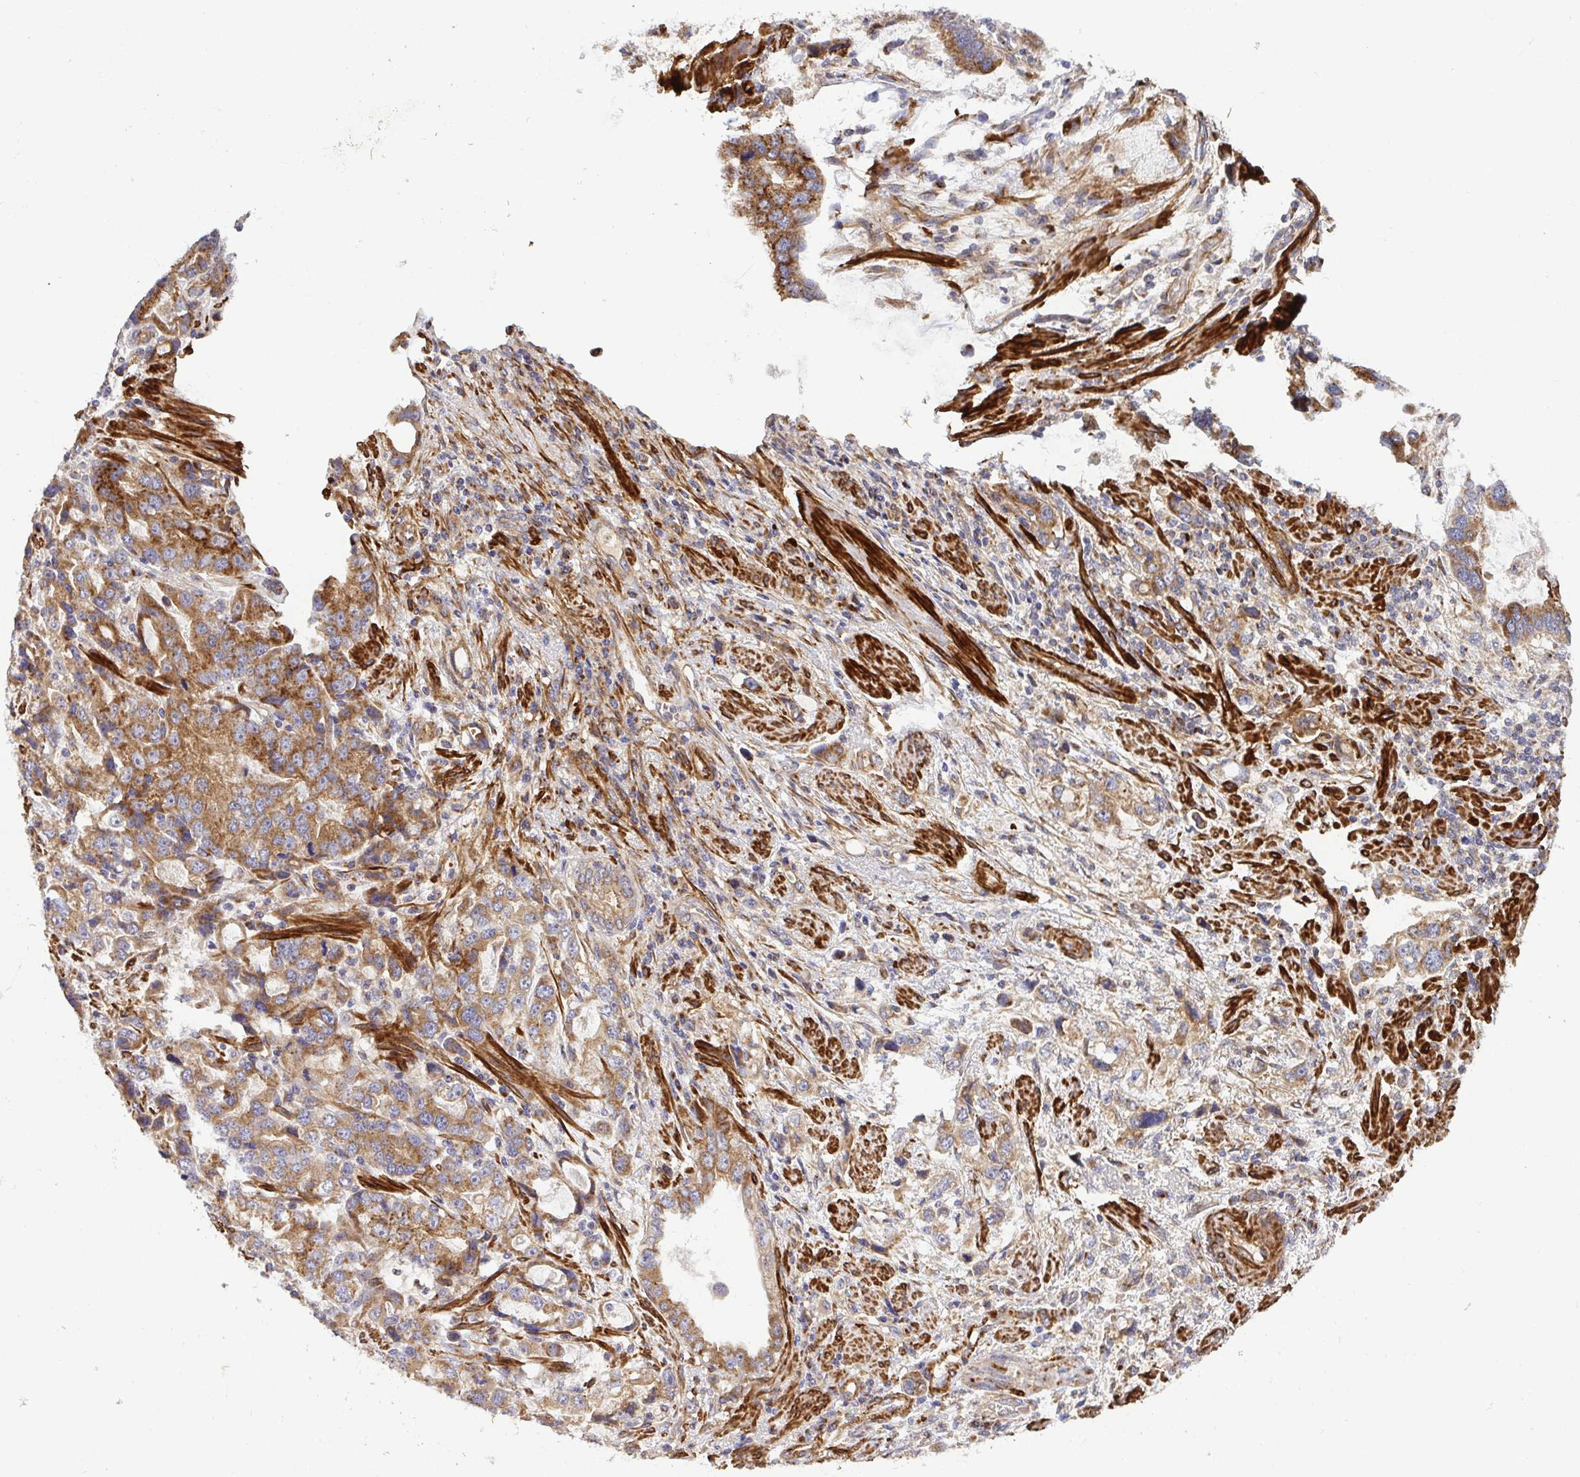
{"staining": {"intensity": "moderate", "quantity": ">75%", "location": "cytoplasmic/membranous"}, "tissue": "stomach cancer", "cell_type": "Tumor cells", "image_type": "cancer", "snomed": [{"axis": "morphology", "description": "Adenocarcinoma, NOS"}, {"axis": "topography", "description": "Stomach, lower"}], "caption": "IHC staining of stomach cancer (adenocarcinoma), which displays medium levels of moderate cytoplasmic/membranous positivity in about >75% of tumor cells indicating moderate cytoplasmic/membranous protein positivity. The staining was performed using DAB (3,3'-diaminobenzidine) (brown) for protein detection and nuclei were counterstained in hematoxylin (blue).", "gene": "TM9SF4", "patient": {"sex": "female", "age": 93}}